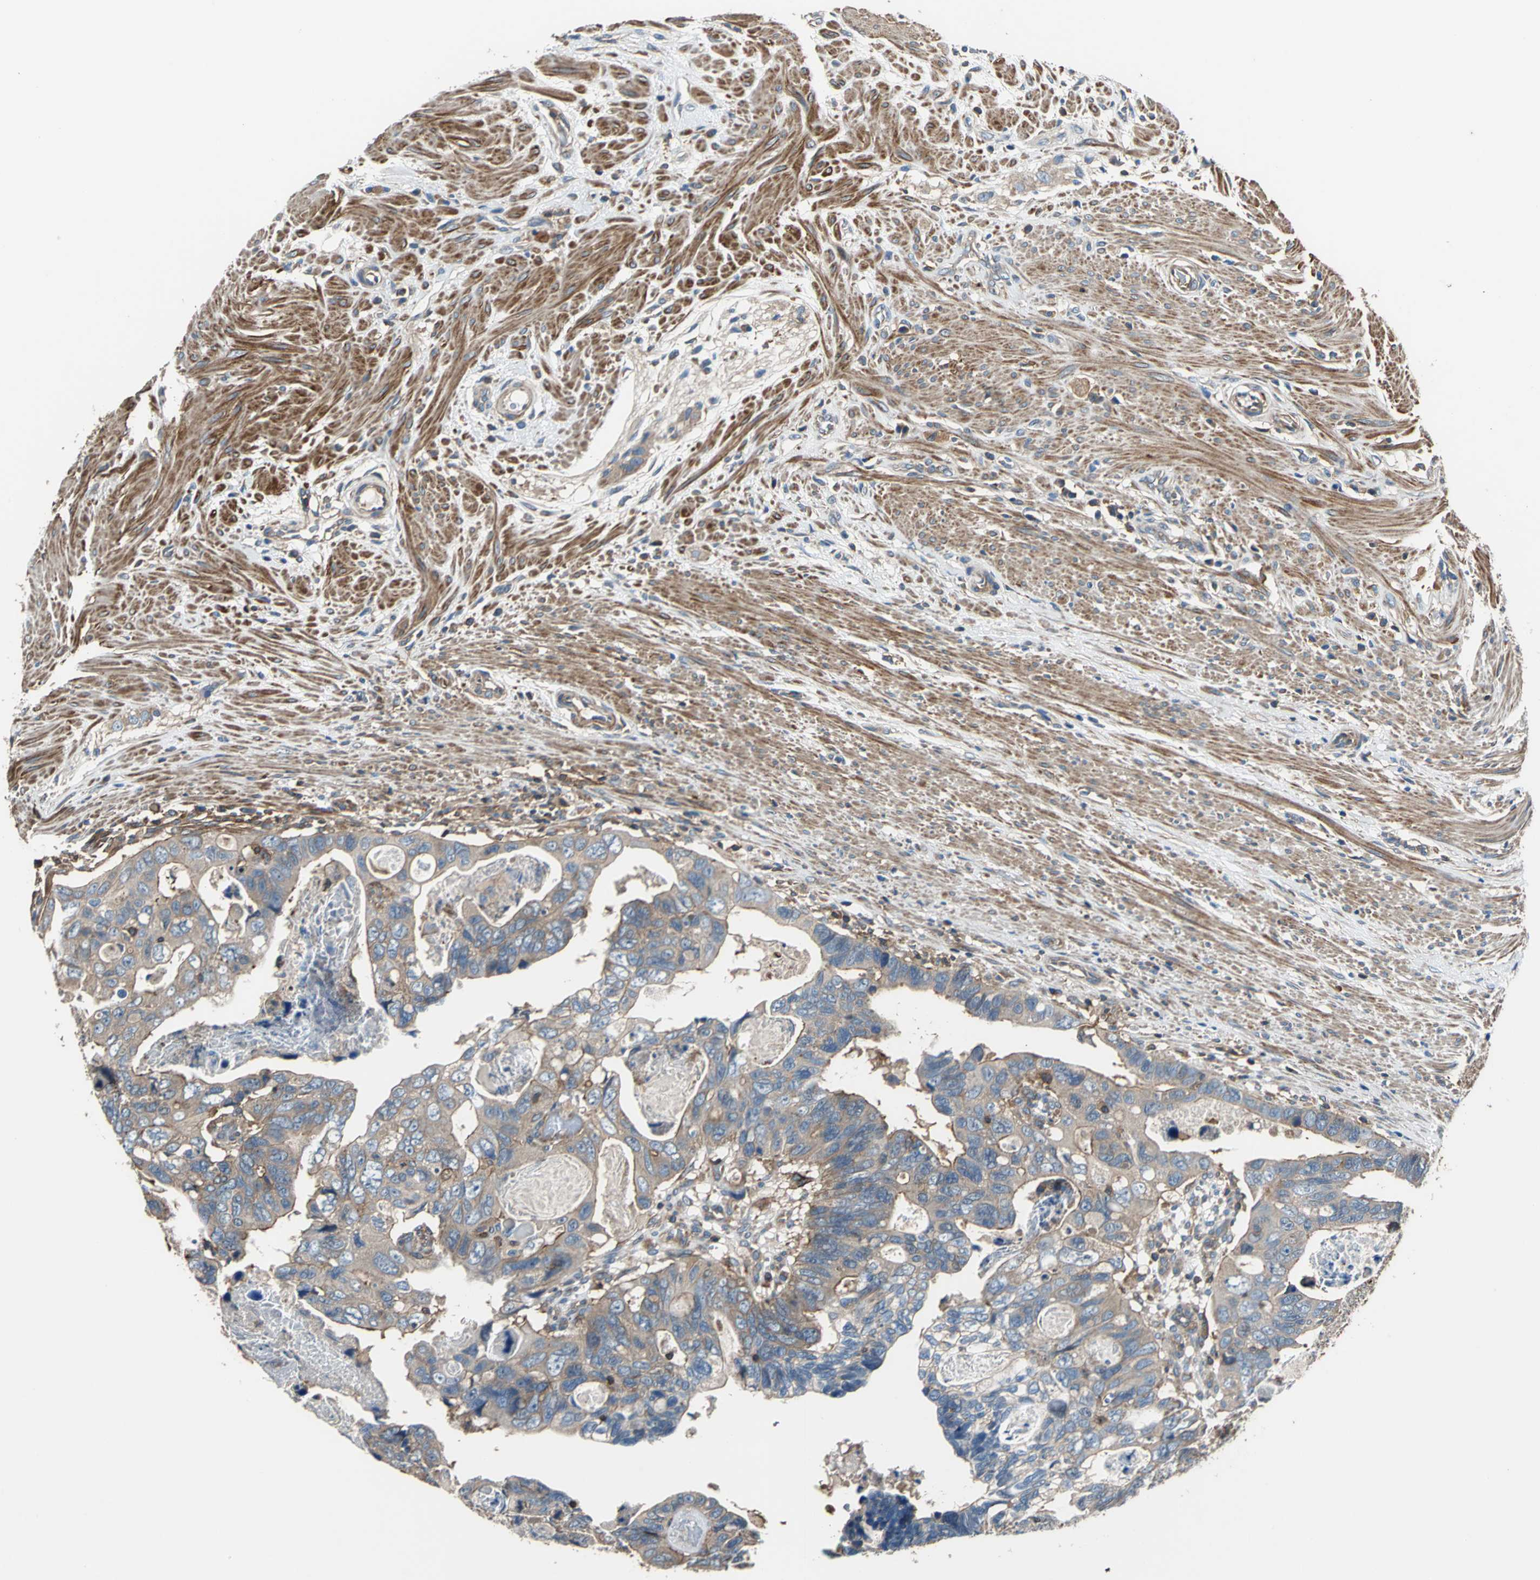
{"staining": {"intensity": "moderate", "quantity": ">75%", "location": "cytoplasmic/membranous"}, "tissue": "colorectal cancer", "cell_type": "Tumor cells", "image_type": "cancer", "snomed": [{"axis": "morphology", "description": "Adenocarcinoma, NOS"}, {"axis": "topography", "description": "Rectum"}], "caption": "Protein staining of colorectal cancer tissue demonstrates moderate cytoplasmic/membranous staining in about >75% of tumor cells.", "gene": "PARVA", "patient": {"sex": "male", "age": 53}}